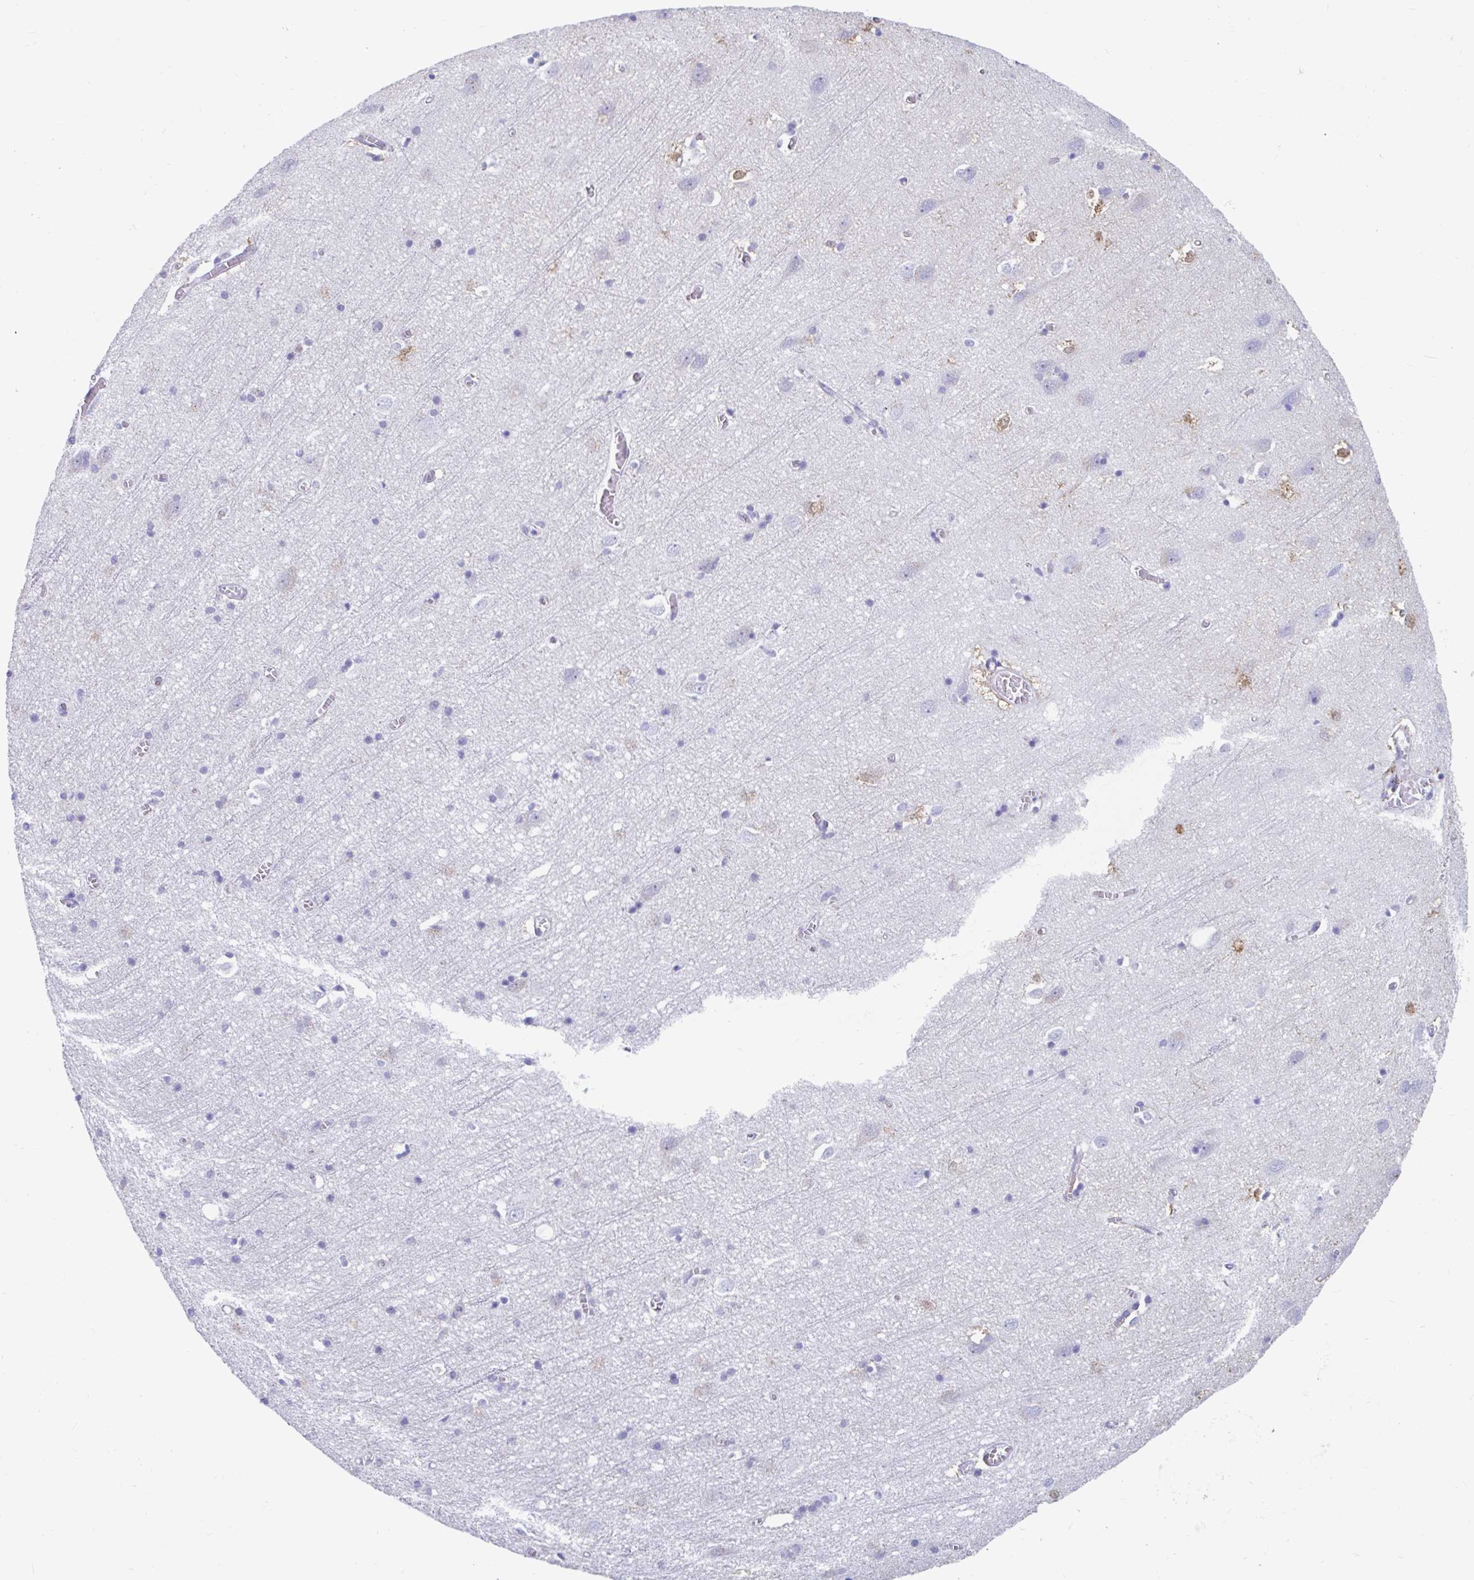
{"staining": {"intensity": "negative", "quantity": "none", "location": "none"}, "tissue": "cerebral cortex", "cell_type": "Endothelial cells", "image_type": "normal", "snomed": [{"axis": "morphology", "description": "Normal tissue, NOS"}, {"axis": "topography", "description": "Cerebral cortex"}], "caption": "An IHC histopathology image of unremarkable cerebral cortex is shown. There is no staining in endothelial cells of cerebral cortex.", "gene": "GKN2", "patient": {"sex": "male", "age": 70}}